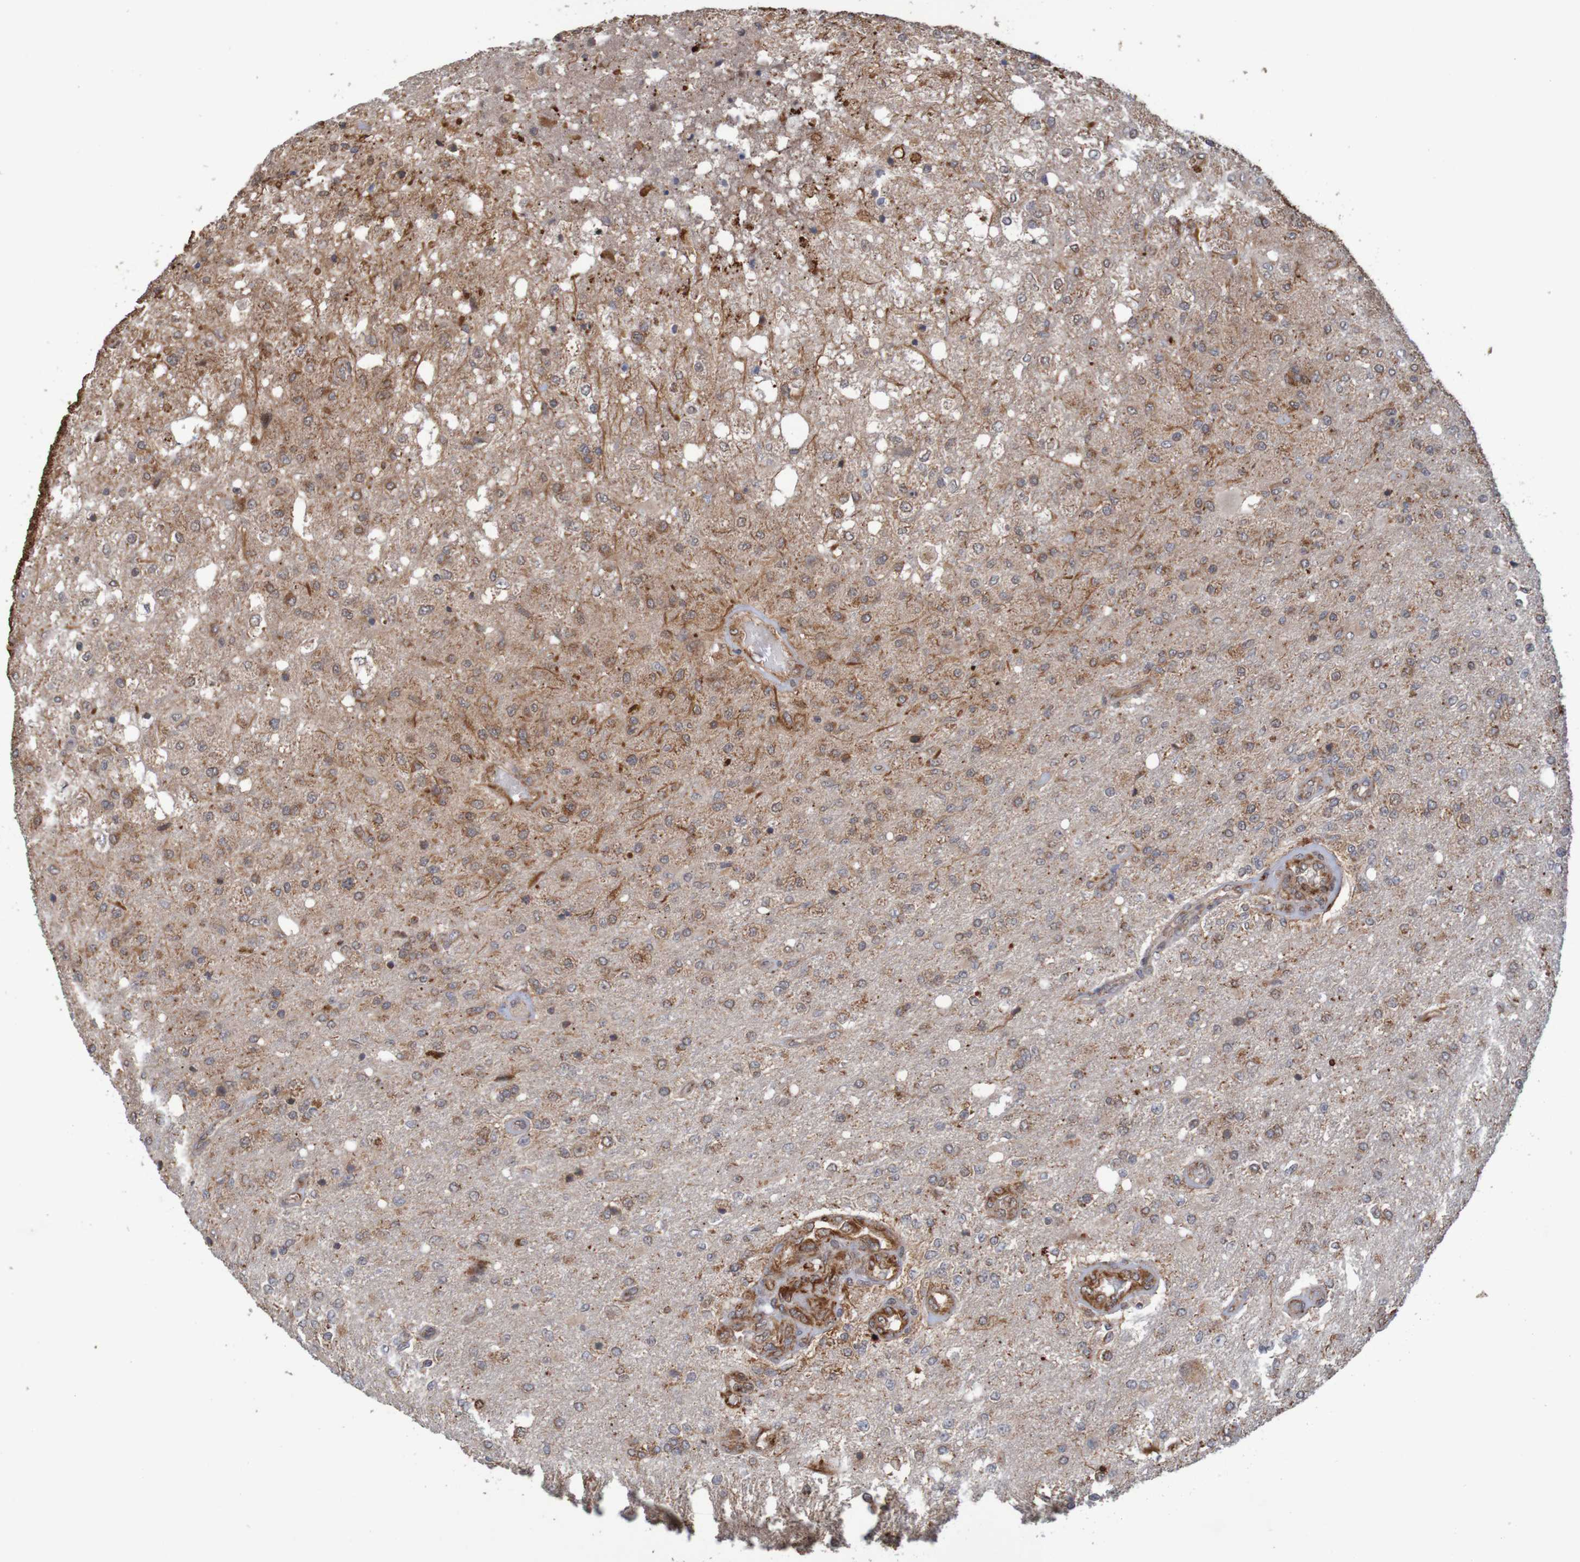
{"staining": {"intensity": "strong", "quantity": "25%-75%", "location": "cytoplasmic/membranous"}, "tissue": "glioma", "cell_type": "Tumor cells", "image_type": "cancer", "snomed": [{"axis": "morphology", "description": "Normal tissue, NOS"}, {"axis": "morphology", "description": "Glioma, malignant, High grade"}, {"axis": "topography", "description": "Cerebral cortex"}], "caption": "Tumor cells exhibit strong cytoplasmic/membranous expression in about 25%-75% of cells in malignant glioma (high-grade).", "gene": "MRPL52", "patient": {"sex": "male", "age": 77}}